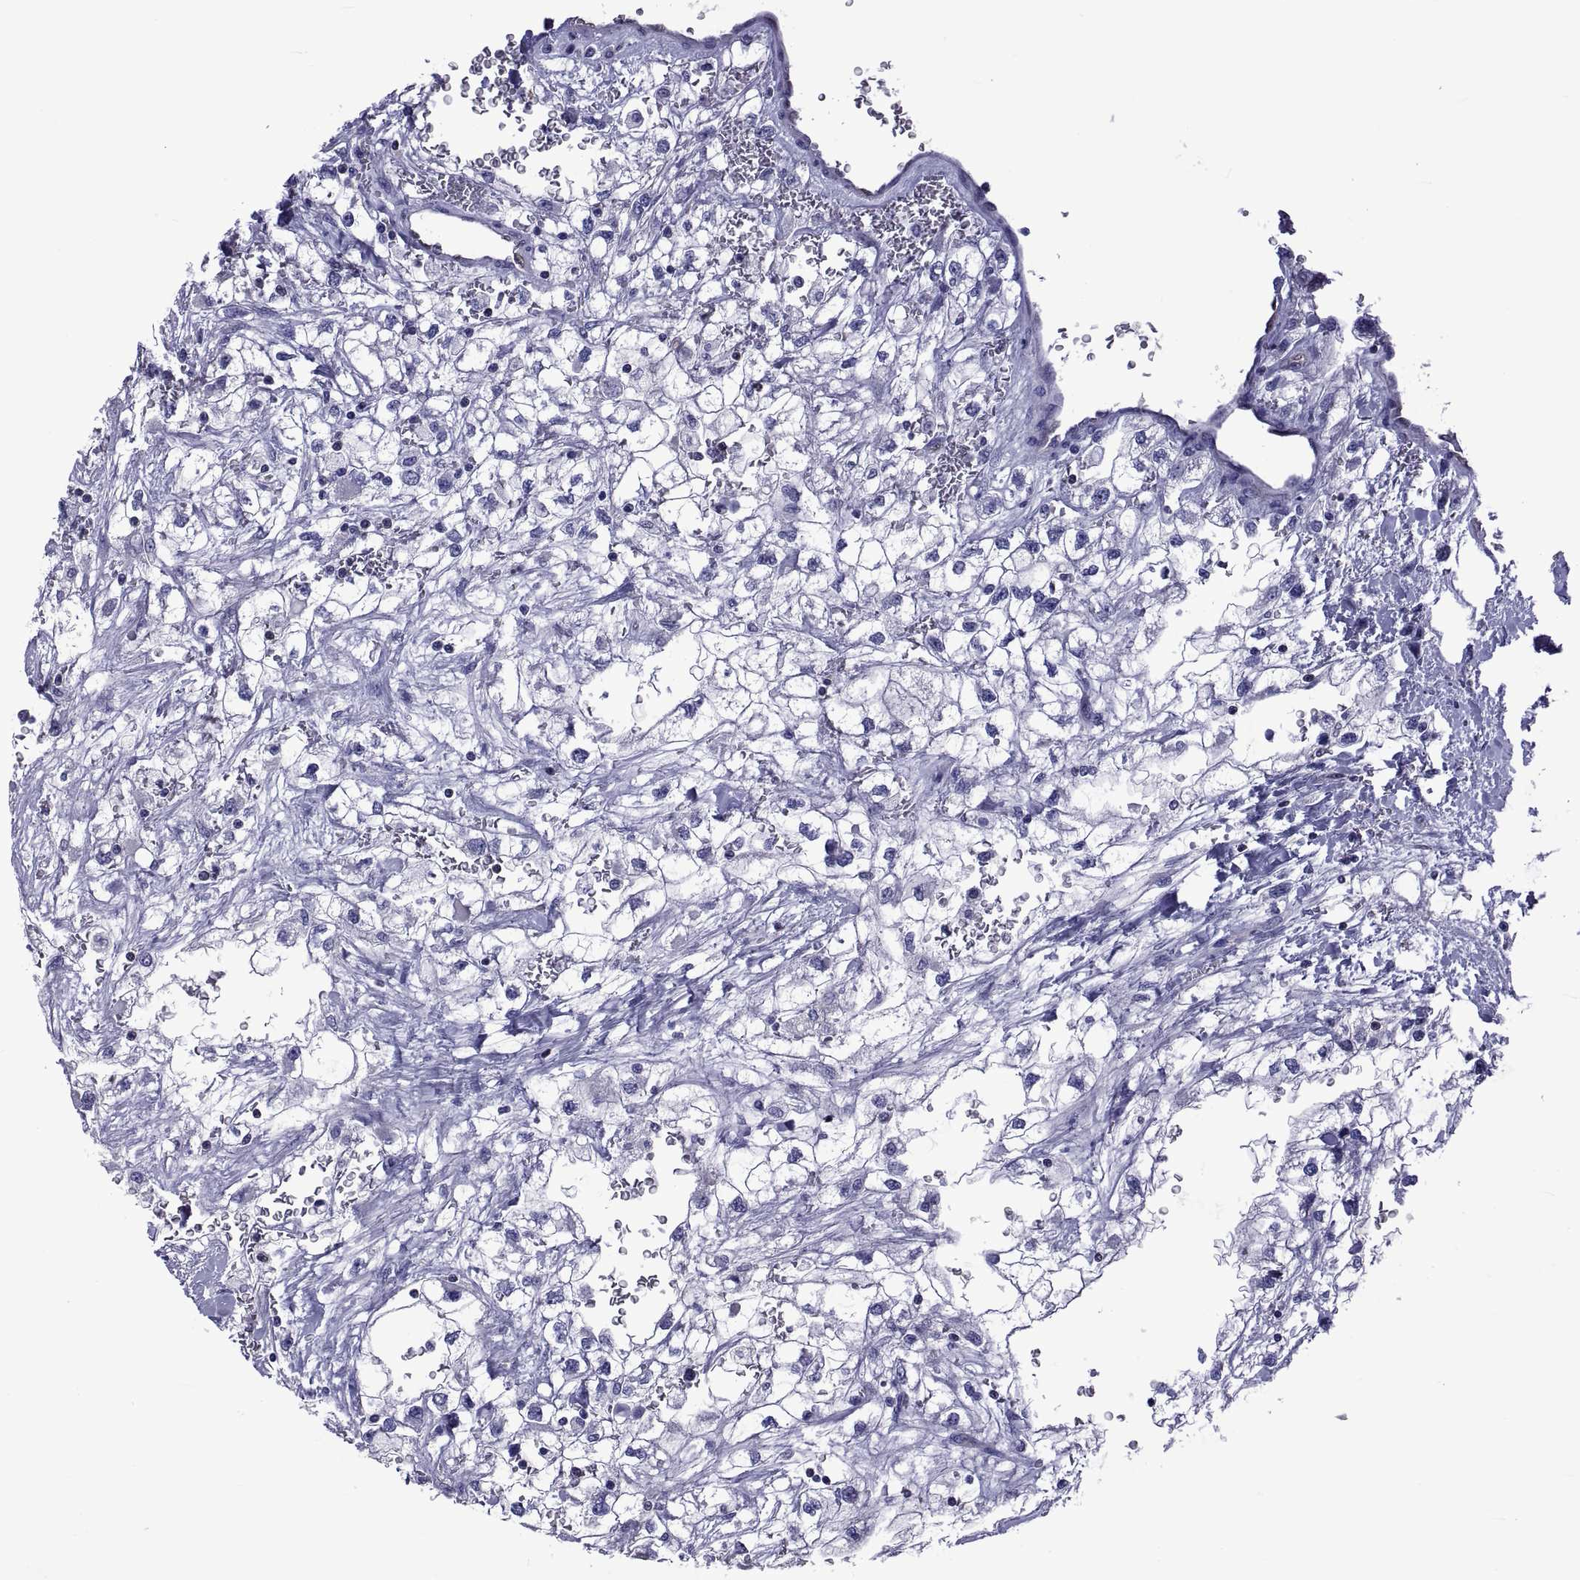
{"staining": {"intensity": "negative", "quantity": "none", "location": "none"}, "tissue": "renal cancer", "cell_type": "Tumor cells", "image_type": "cancer", "snomed": [{"axis": "morphology", "description": "Adenocarcinoma, NOS"}, {"axis": "topography", "description": "Kidney"}], "caption": "Histopathology image shows no significant protein positivity in tumor cells of renal cancer. The staining is performed using DAB brown chromogen with nuclei counter-stained in using hematoxylin.", "gene": "LCN9", "patient": {"sex": "male", "age": 59}}